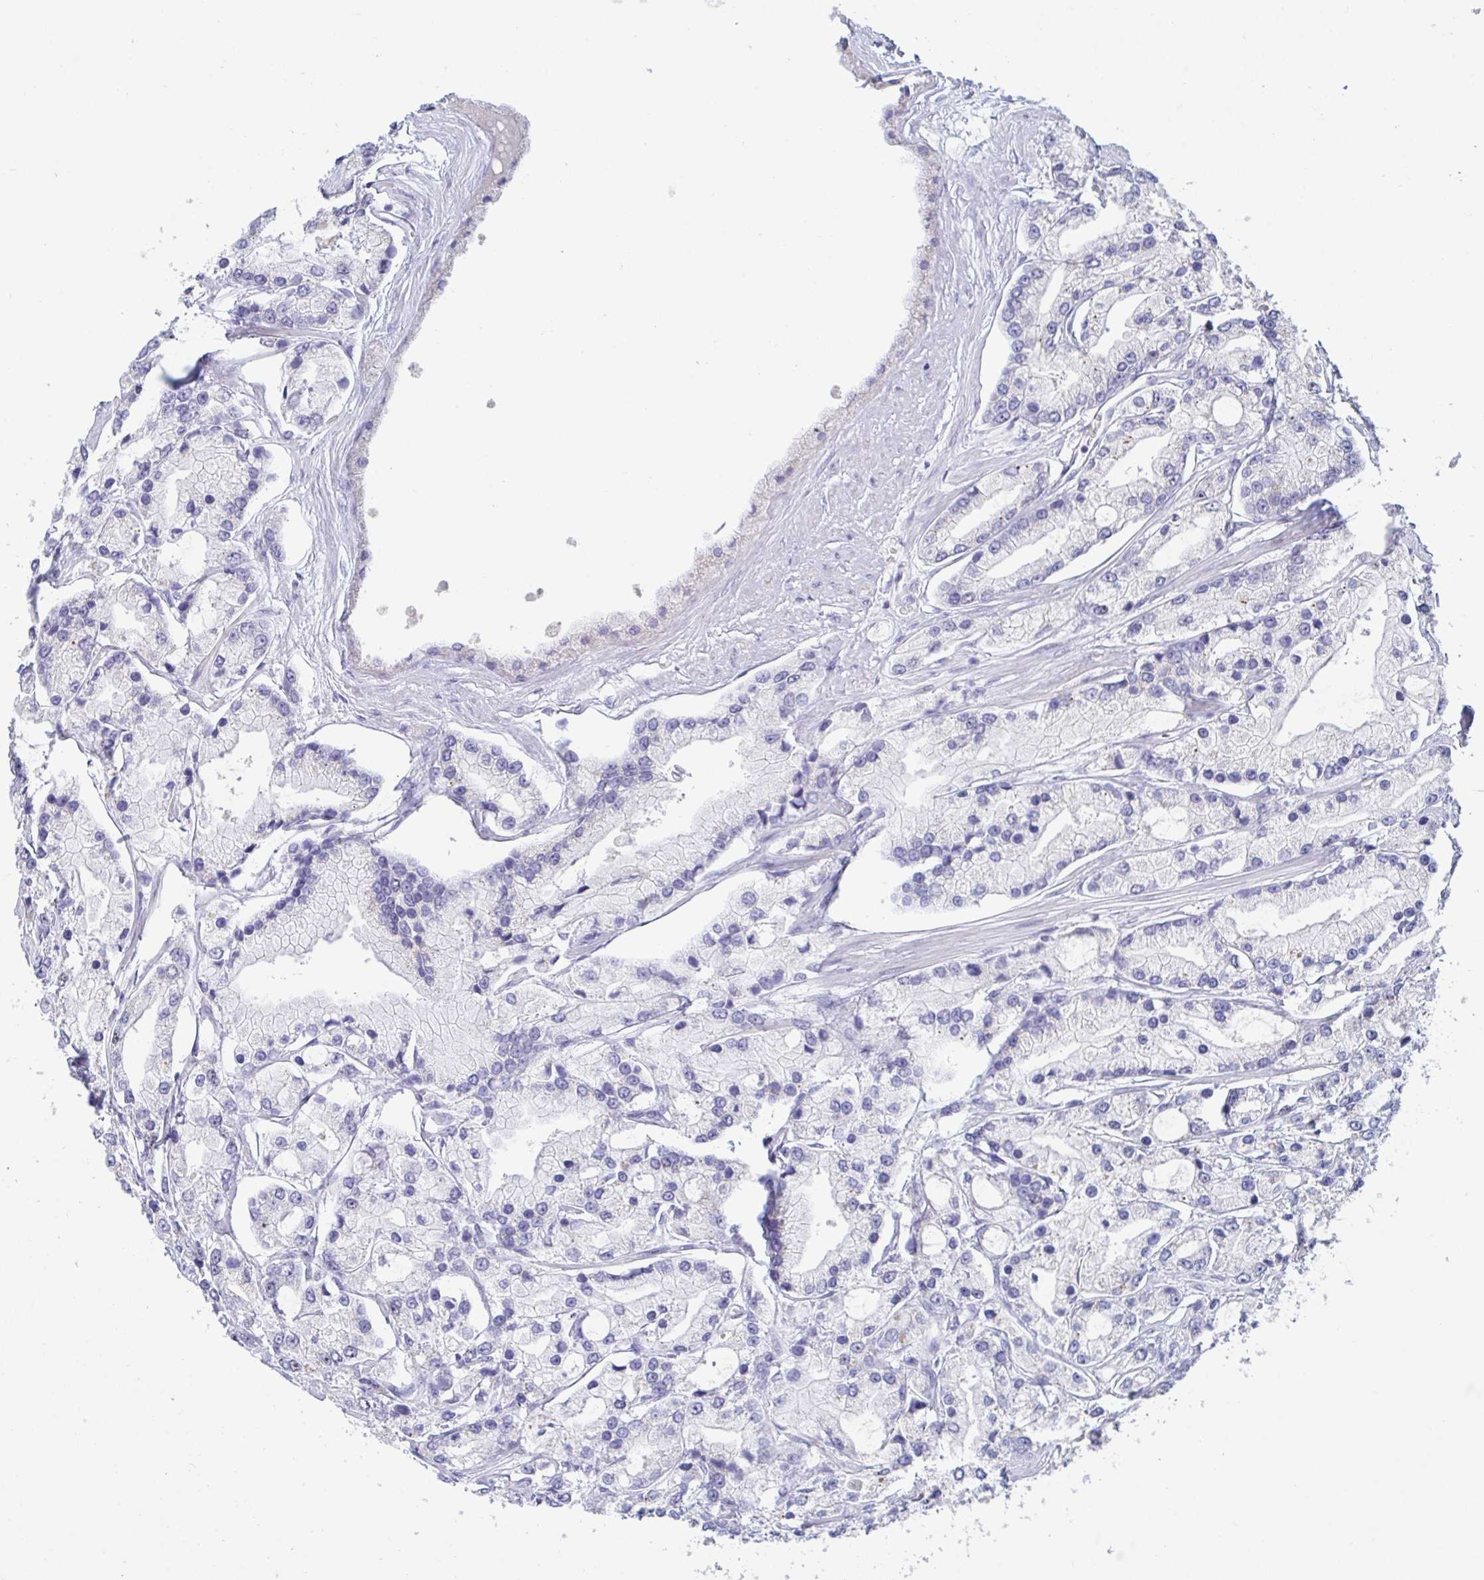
{"staining": {"intensity": "moderate", "quantity": "<25%", "location": "cytoplasmic/membranous"}, "tissue": "prostate cancer", "cell_type": "Tumor cells", "image_type": "cancer", "snomed": [{"axis": "morphology", "description": "Adenocarcinoma, High grade"}, {"axis": "topography", "description": "Prostate"}], "caption": "A brown stain labels moderate cytoplasmic/membranous staining of a protein in human prostate cancer tumor cells.", "gene": "TAS2R38", "patient": {"sex": "male", "age": 66}}